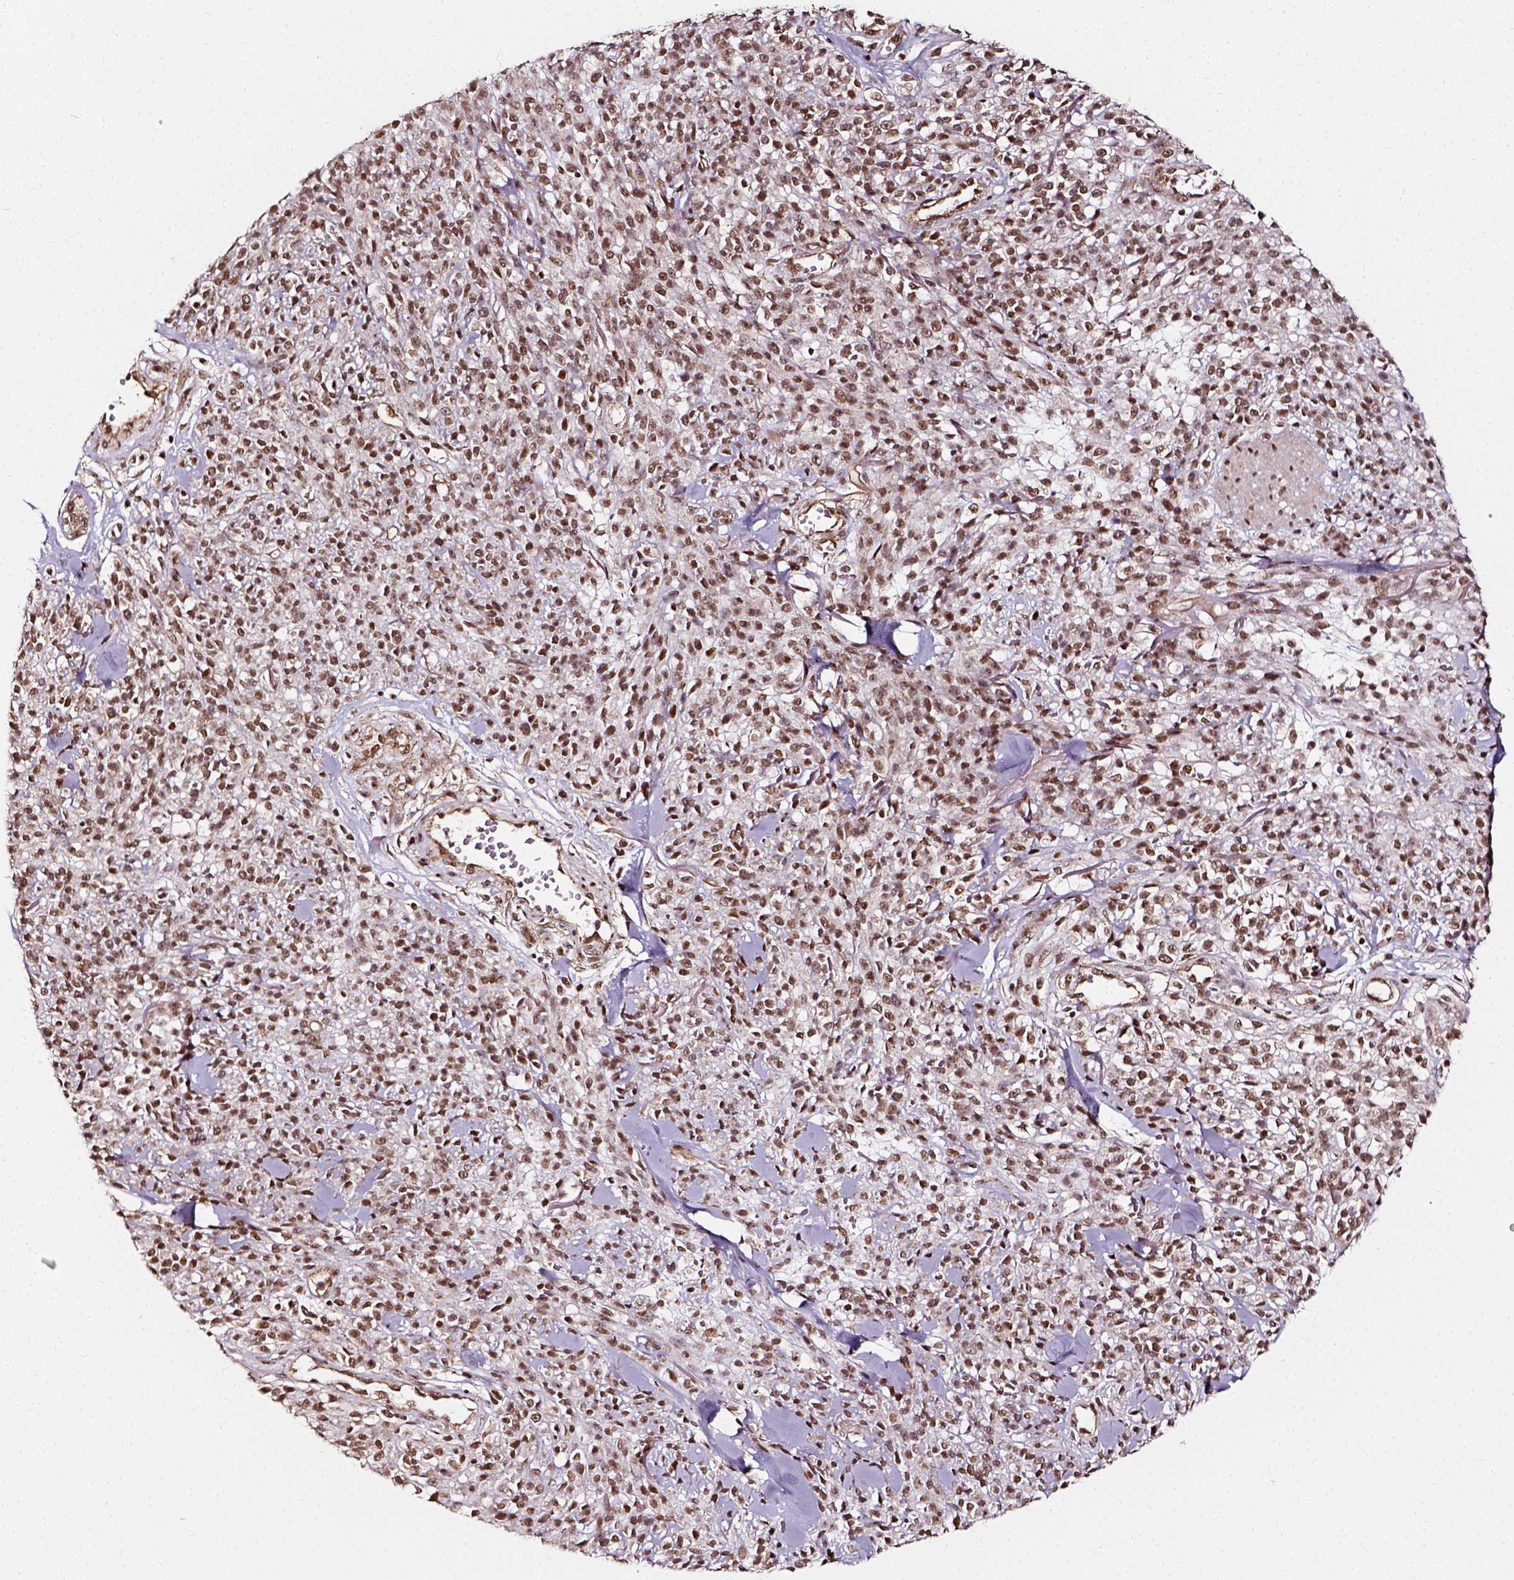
{"staining": {"intensity": "moderate", "quantity": ">75%", "location": "nuclear"}, "tissue": "melanoma", "cell_type": "Tumor cells", "image_type": "cancer", "snomed": [{"axis": "morphology", "description": "Malignant melanoma, NOS"}, {"axis": "topography", "description": "Skin"}, {"axis": "topography", "description": "Skin of trunk"}], "caption": "A medium amount of moderate nuclear positivity is identified in about >75% of tumor cells in malignant melanoma tissue.", "gene": "NACC1", "patient": {"sex": "male", "age": 74}}